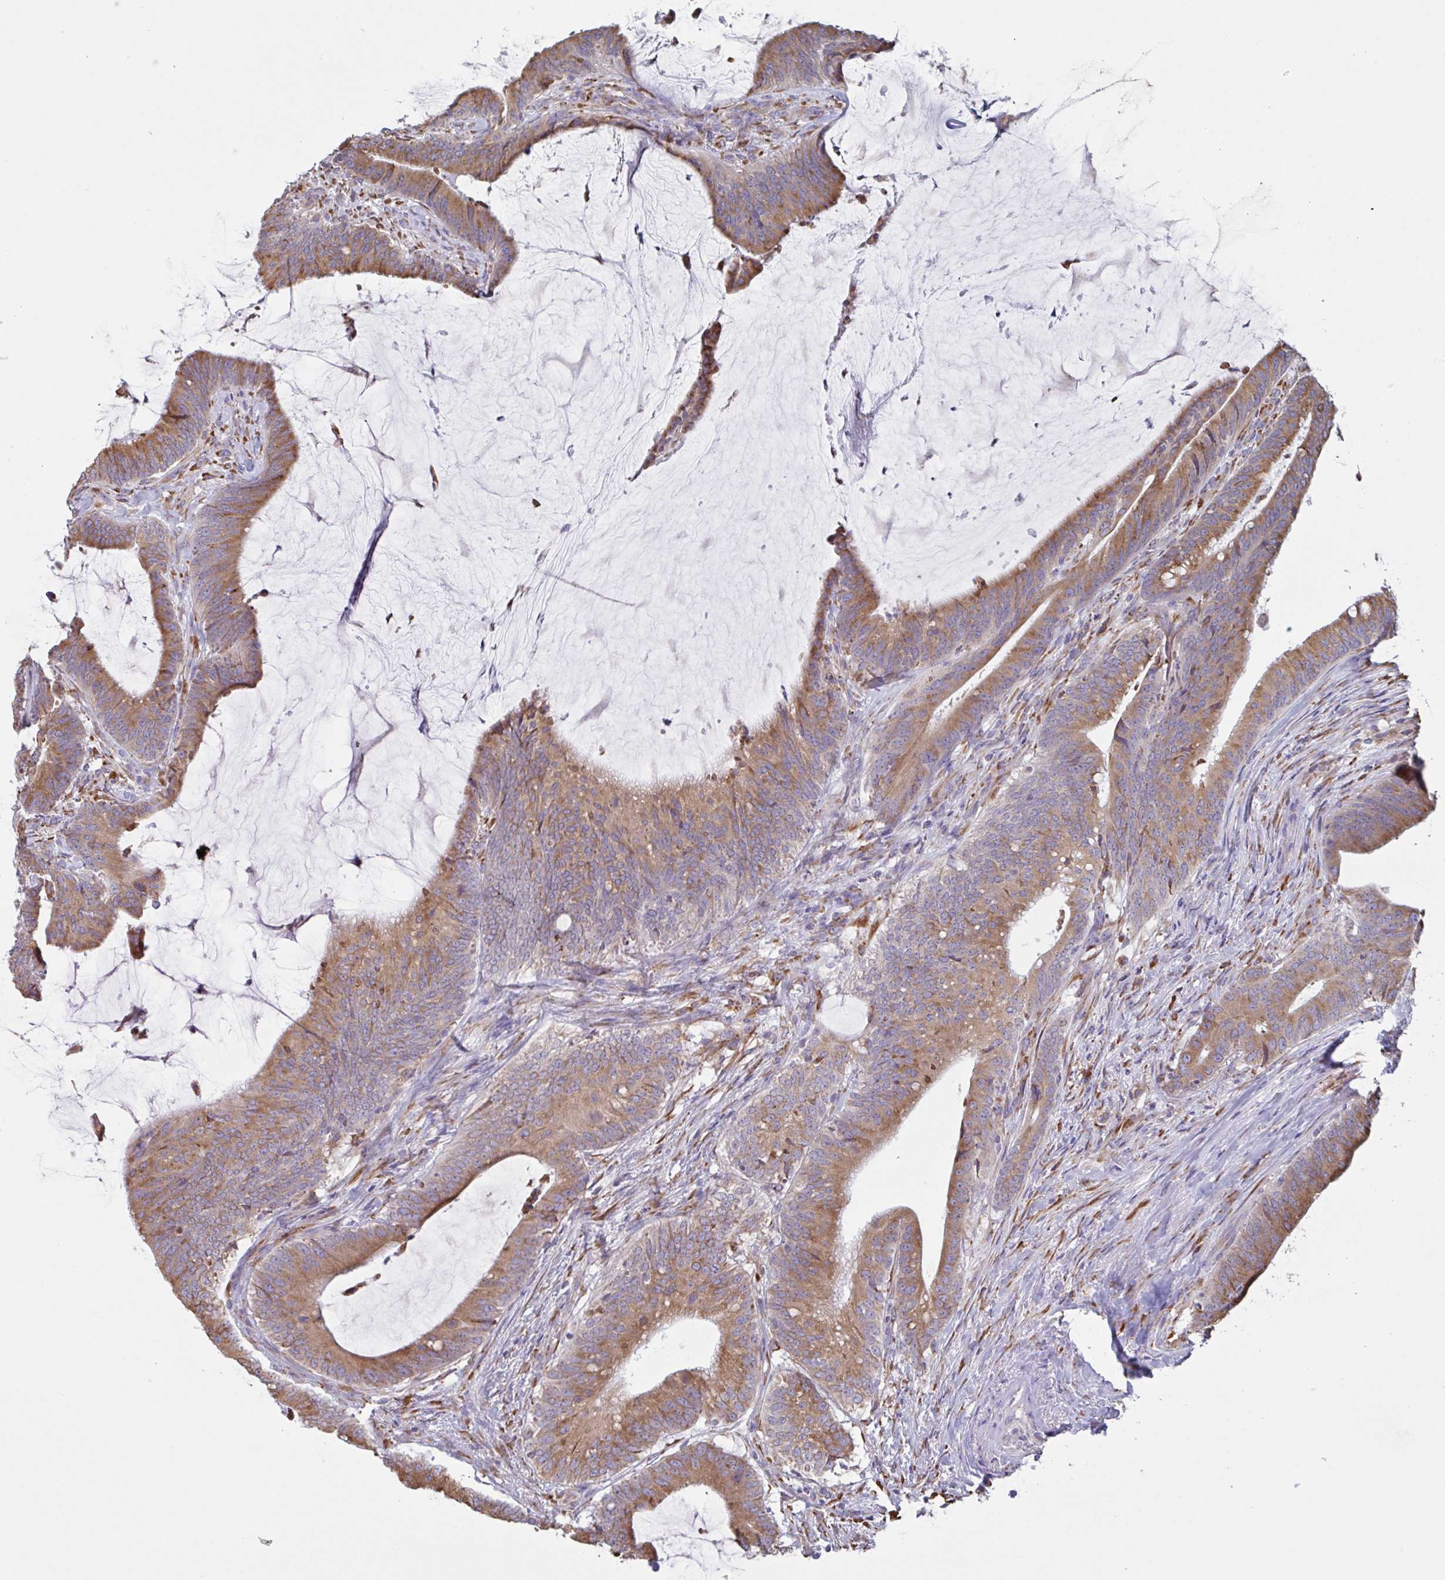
{"staining": {"intensity": "moderate", "quantity": ">75%", "location": "cytoplasmic/membranous"}, "tissue": "colorectal cancer", "cell_type": "Tumor cells", "image_type": "cancer", "snomed": [{"axis": "morphology", "description": "Adenocarcinoma, NOS"}, {"axis": "topography", "description": "Colon"}], "caption": "A histopathology image of colorectal cancer (adenocarcinoma) stained for a protein shows moderate cytoplasmic/membranous brown staining in tumor cells. The protein is shown in brown color, while the nuclei are stained blue.", "gene": "DOK4", "patient": {"sex": "female", "age": 43}}